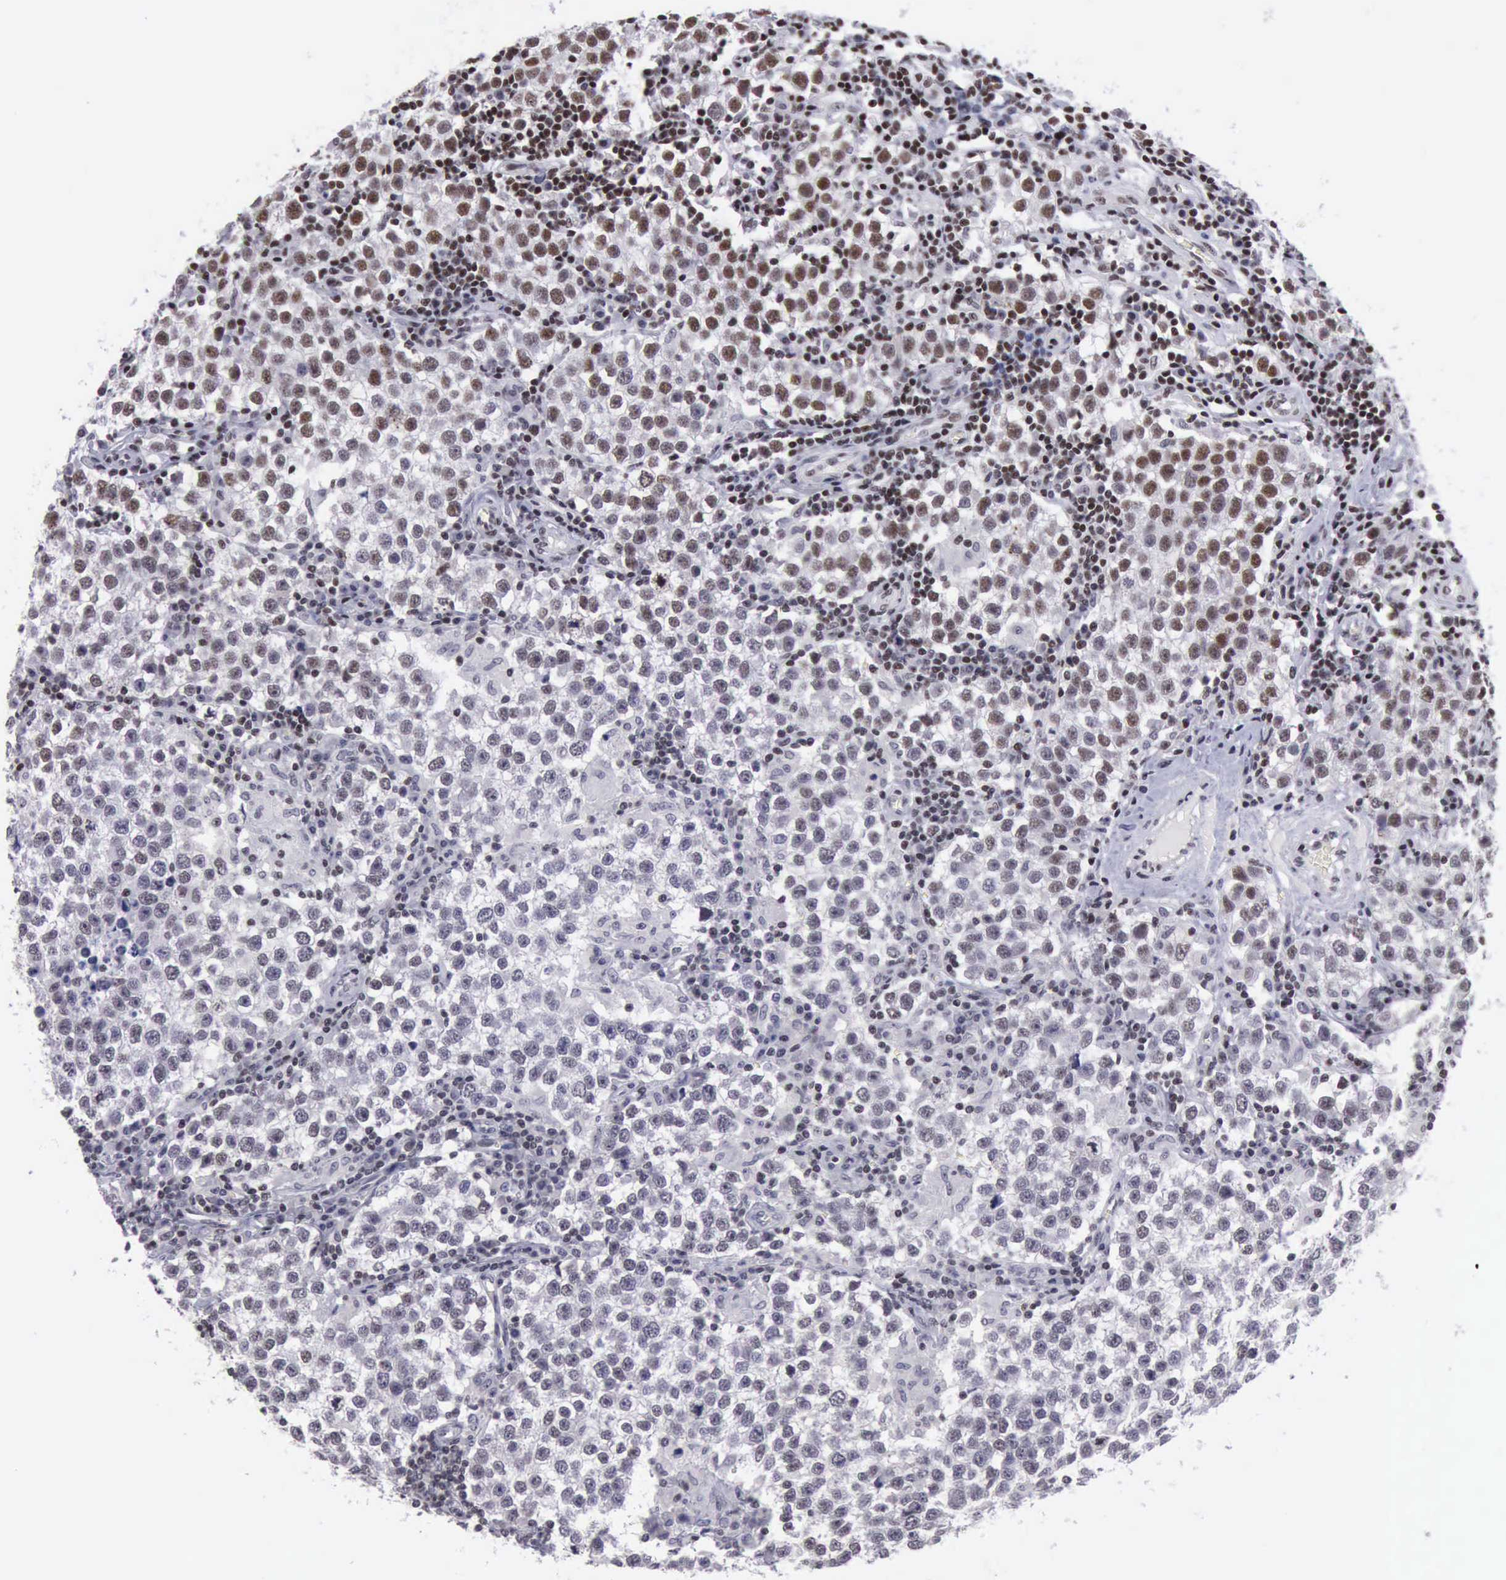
{"staining": {"intensity": "moderate", "quantity": "<25%", "location": "nuclear"}, "tissue": "testis cancer", "cell_type": "Tumor cells", "image_type": "cancer", "snomed": [{"axis": "morphology", "description": "Seminoma, NOS"}, {"axis": "topography", "description": "Testis"}], "caption": "Protein staining of seminoma (testis) tissue shows moderate nuclear staining in about <25% of tumor cells.", "gene": "YY1", "patient": {"sex": "male", "age": 36}}